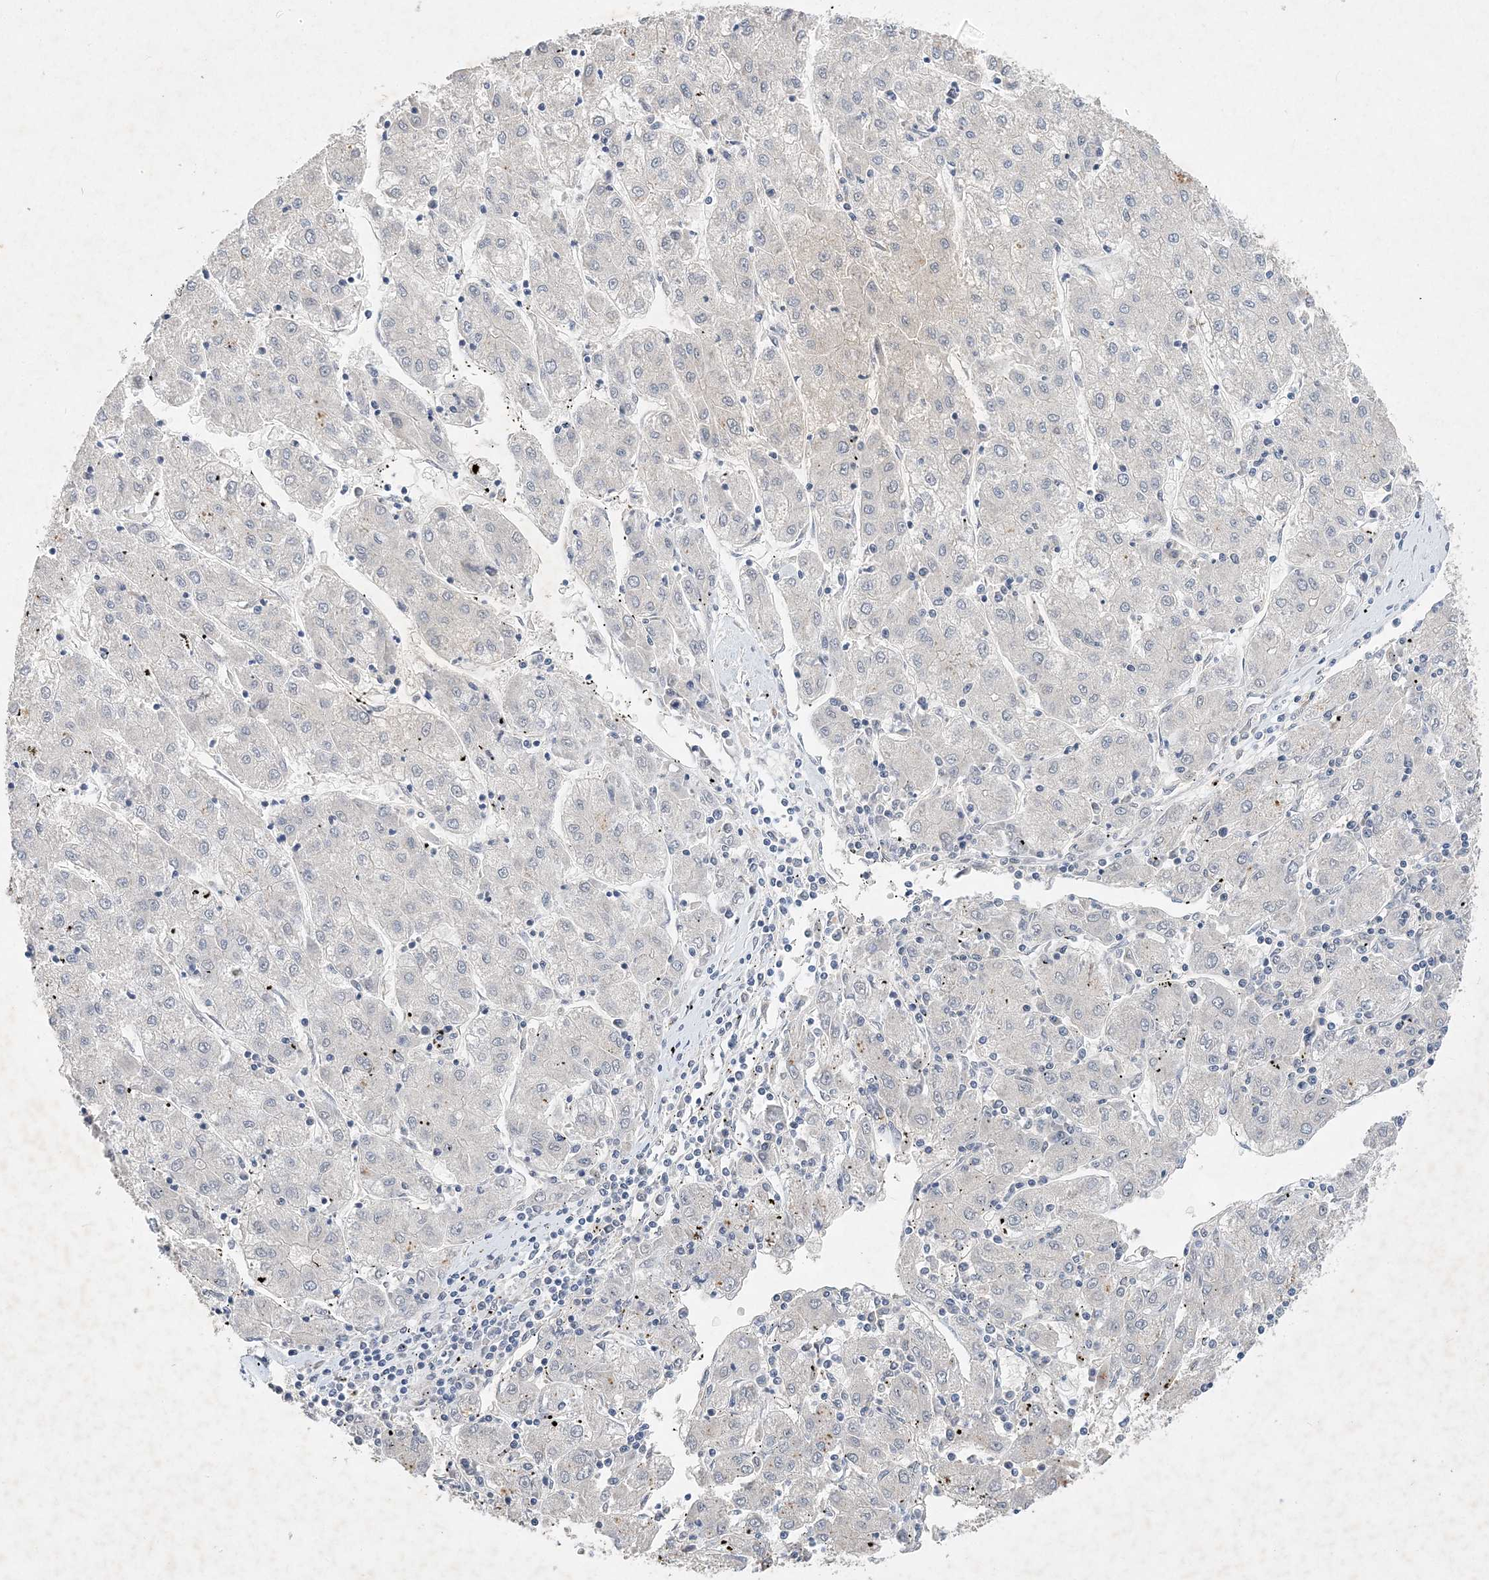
{"staining": {"intensity": "negative", "quantity": "none", "location": "none"}, "tissue": "liver cancer", "cell_type": "Tumor cells", "image_type": "cancer", "snomed": [{"axis": "morphology", "description": "Carcinoma, Hepatocellular, NOS"}, {"axis": "topography", "description": "Liver"}], "caption": "Human hepatocellular carcinoma (liver) stained for a protein using IHC reveals no staining in tumor cells.", "gene": "C11orf58", "patient": {"sex": "male", "age": 72}}